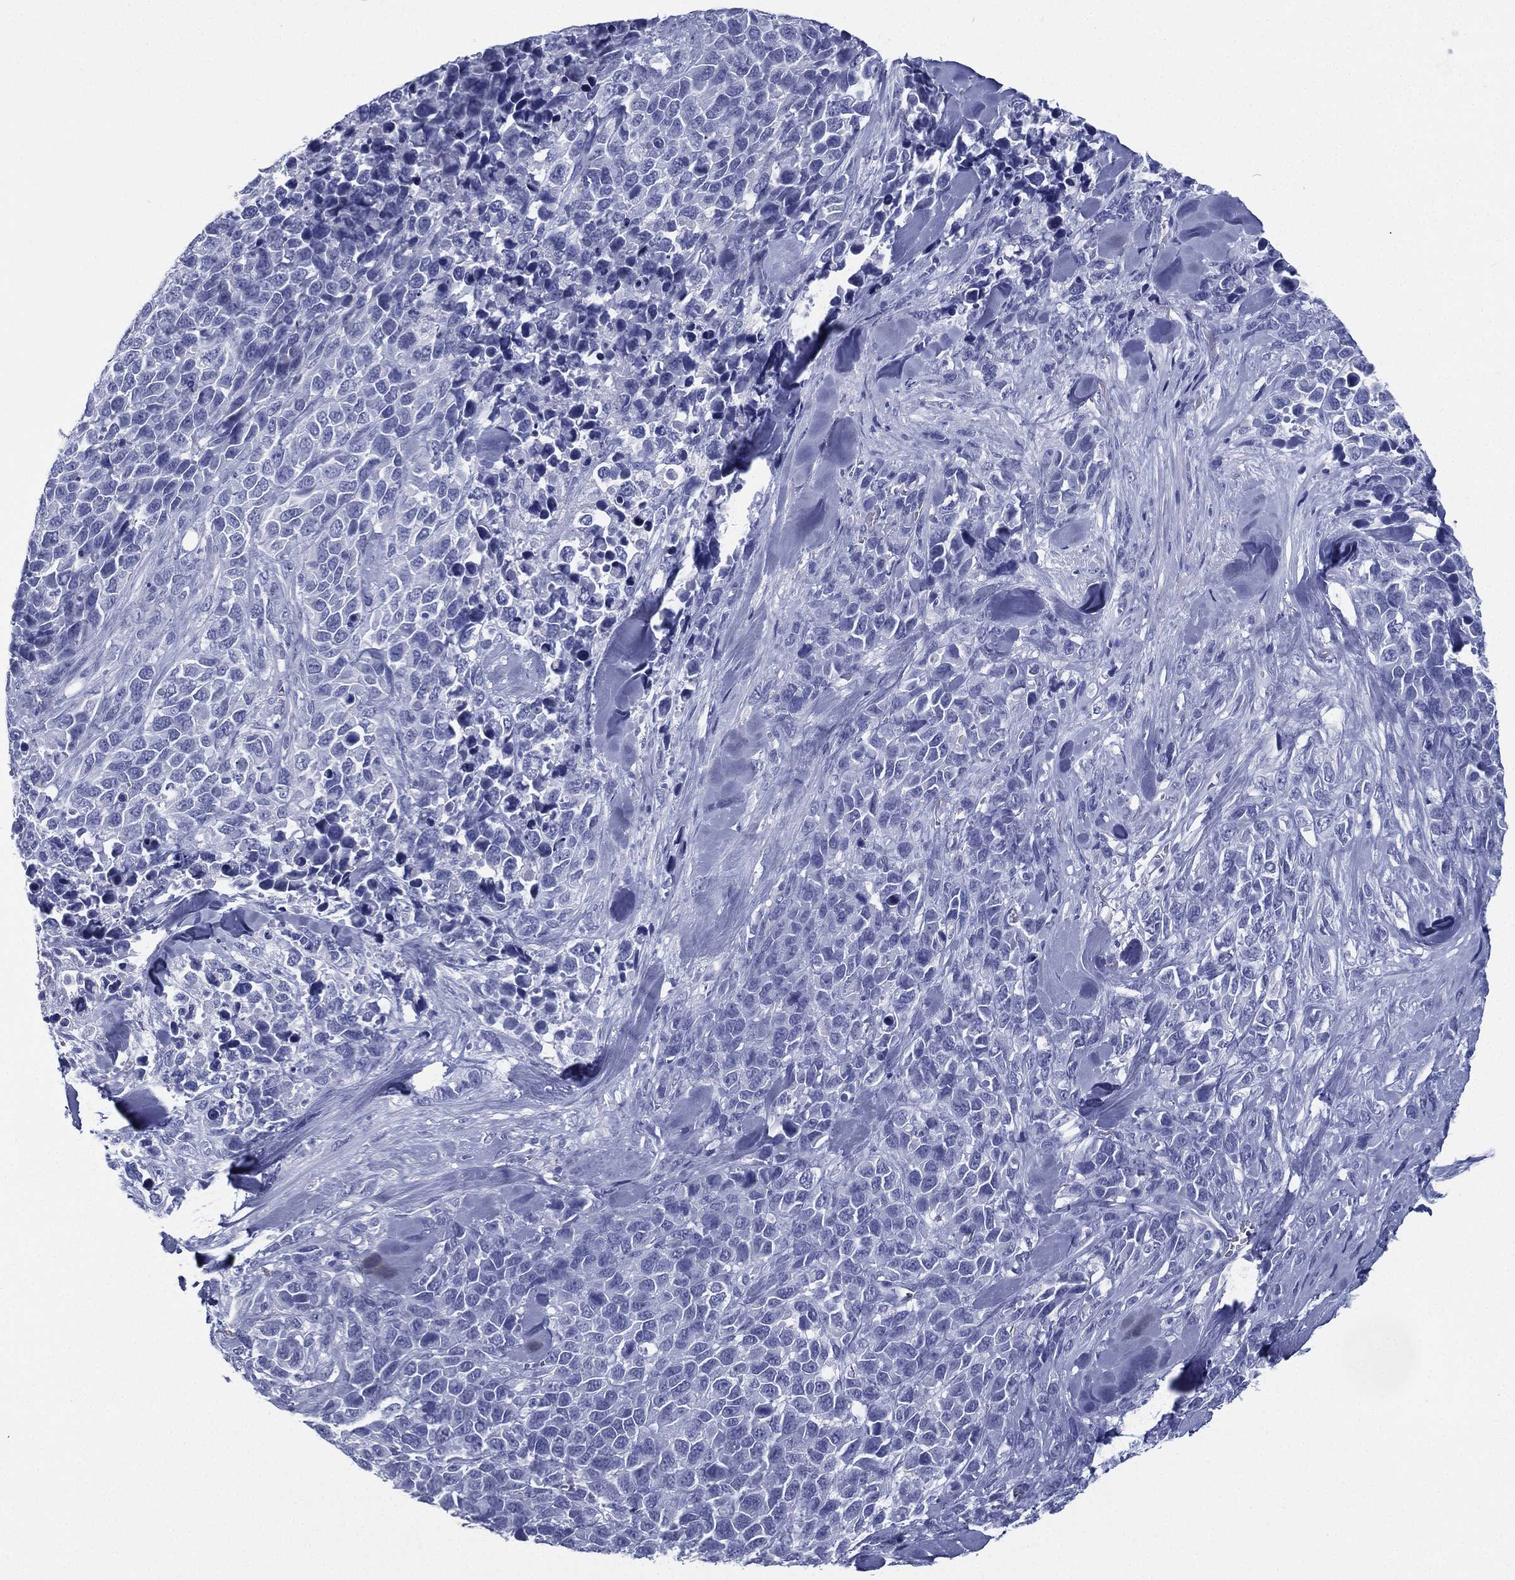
{"staining": {"intensity": "negative", "quantity": "none", "location": "none"}, "tissue": "melanoma", "cell_type": "Tumor cells", "image_type": "cancer", "snomed": [{"axis": "morphology", "description": "Malignant melanoma, Metastatic site"}, {"axis": "topography", "description": "Skin"}], "caption": "There is no significant expression in tumor cells of malignant melanoma (metastatic site). (DAB immunohistochemistry (IHC), high magnification).", "gene": "RSPH4A", "patient": {"sex": "male", "age": 84}}